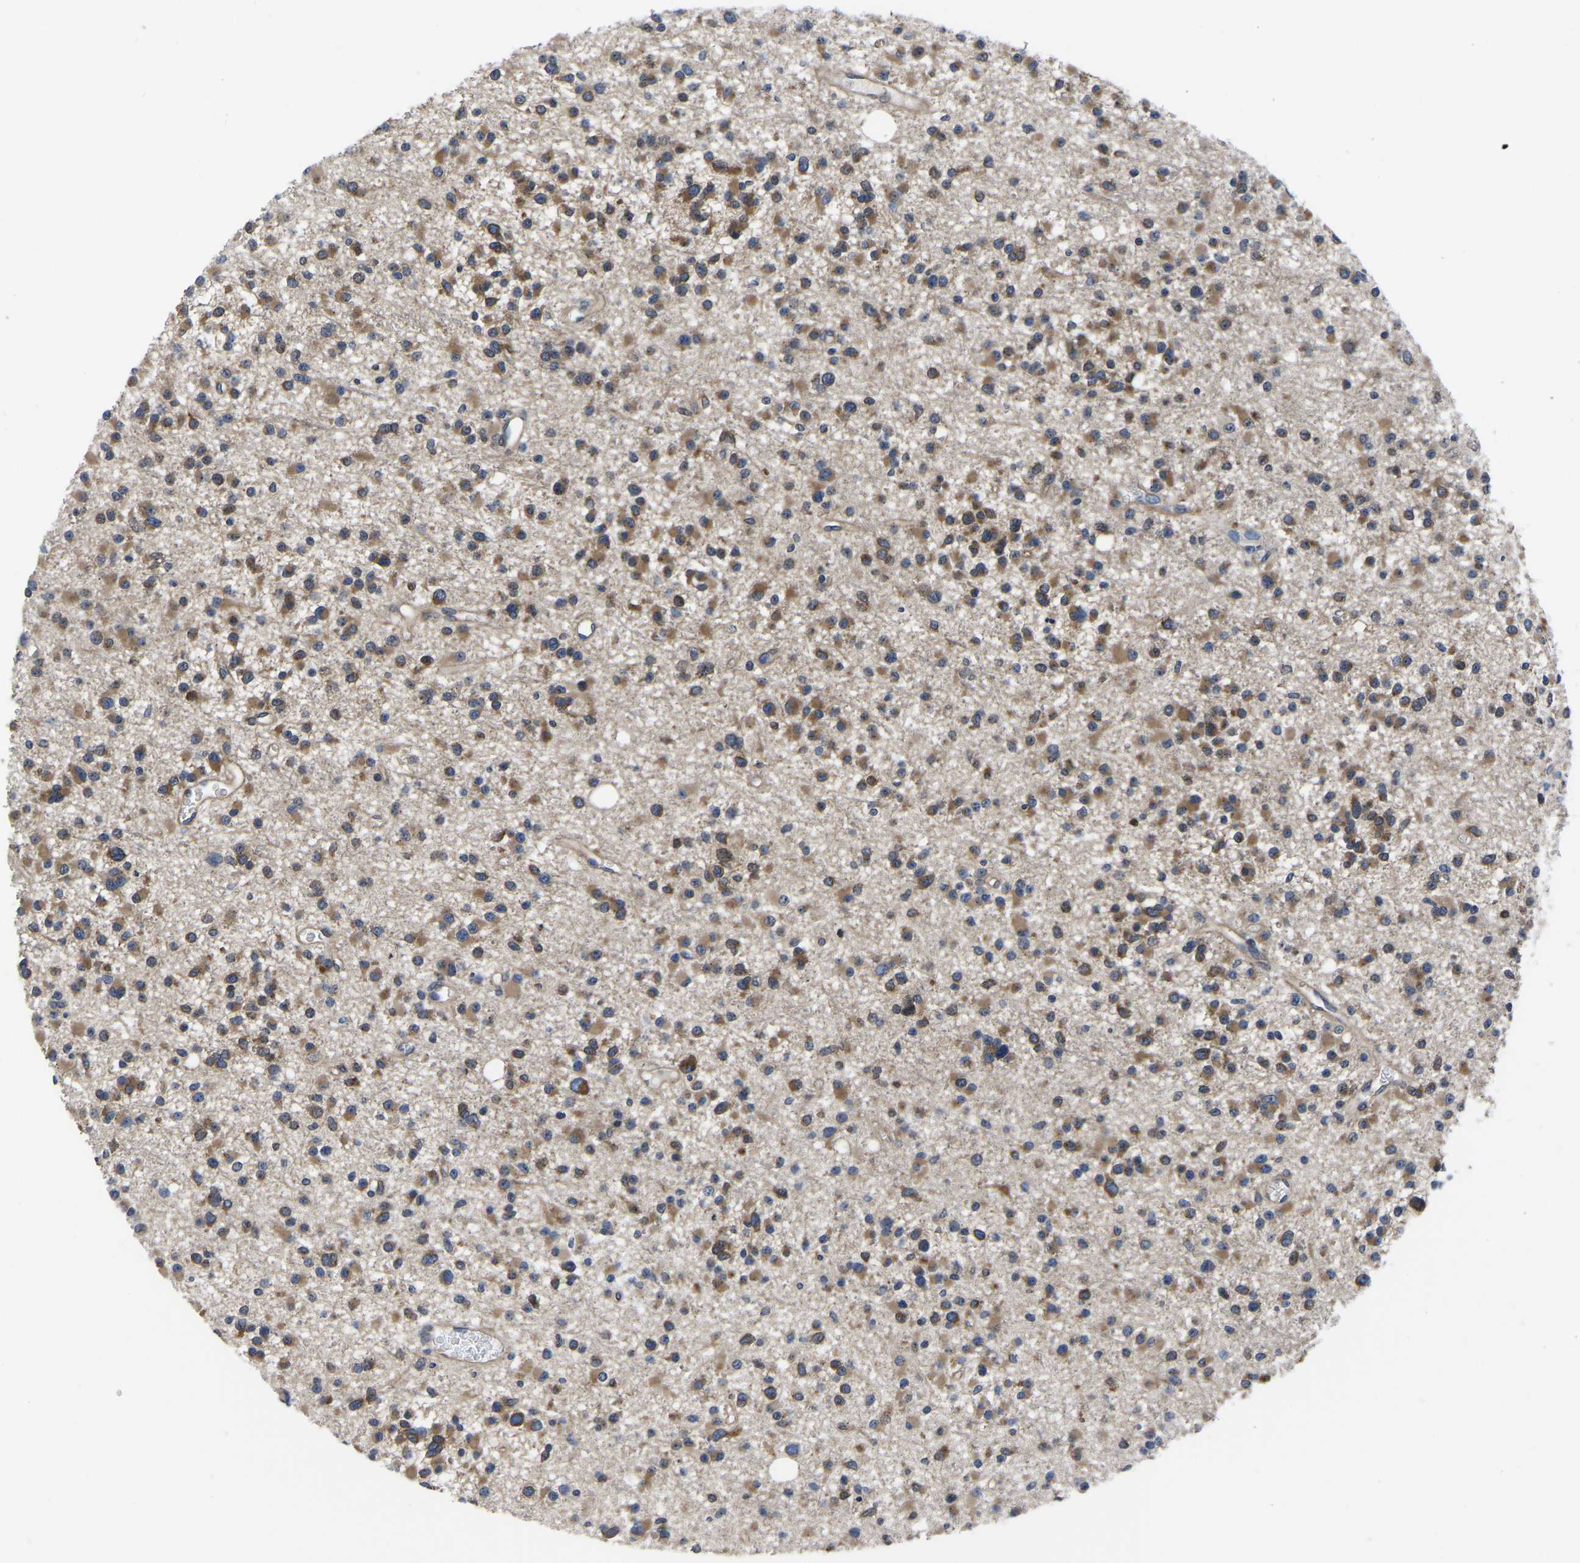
{"staining": {"intensity": "moderate", "quantity": ">75%", "location": "cytoplasmic/membranous"}, "tissue": "glioma", "cell_type": "Tumor cells", "image_type": "cancer", "snomed": [{"axis": "morphology", "description": "Glioma, malignant, Low grade"}, {"axis": "topography", "description": "Brain"}], "caption": "Tumor cells demonstrate medium levels of moderate cytoplasmic/membranous staining in approximately >75% of cells in human glioma.", "gene": "TFG", "patient": {"sex": "female", "age": 22}}